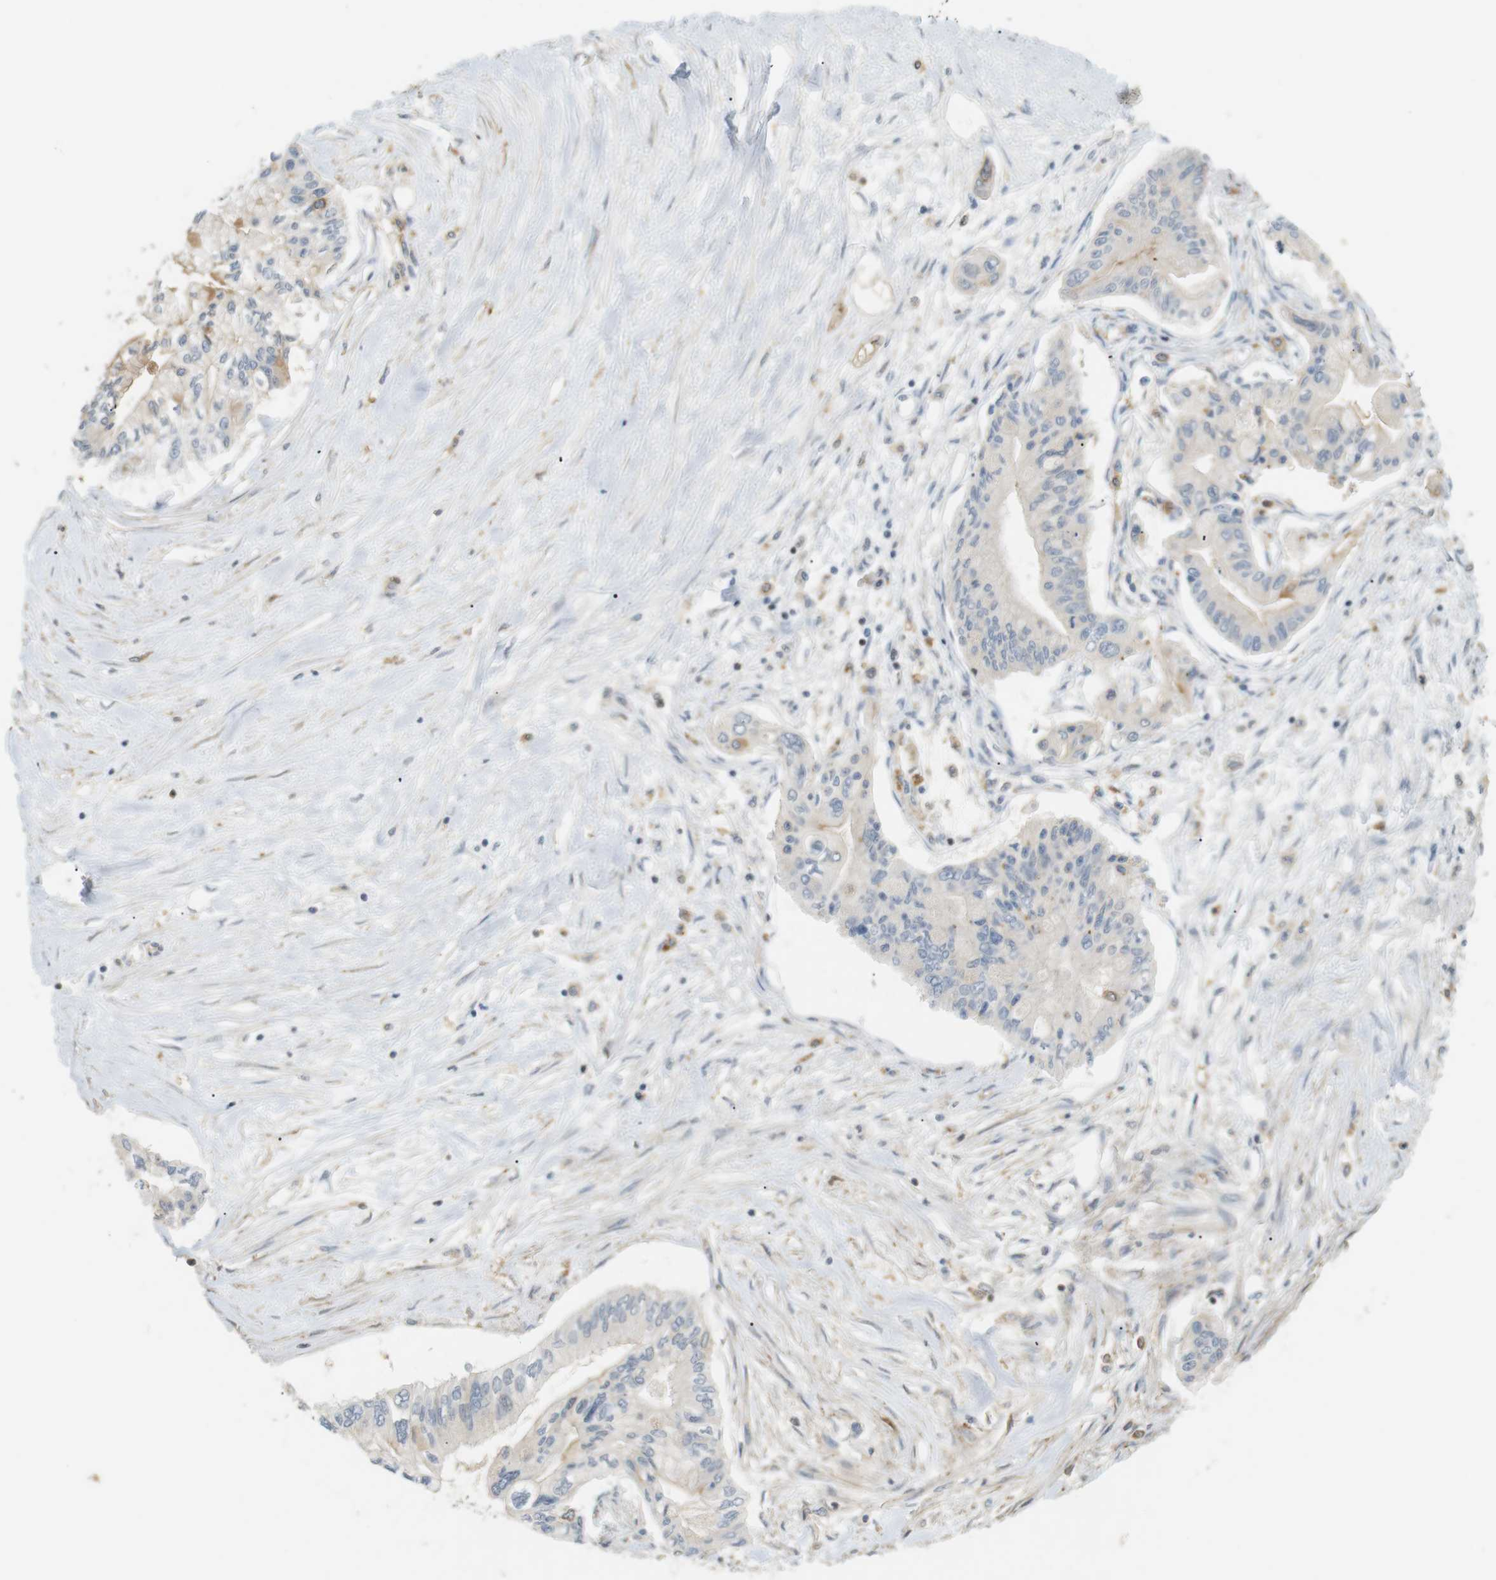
{"staining": {"intensity": "negative", "quantity": "none", "location": "none"}, "tissue": "pancreatic cancer", "cell_type": "Tumor cells", "image_type": "cancer", "snomed": [{"axis": "morphology", "description": "Adenocarcinoma, NOS"}, {"axis": "topography", "description": "Pancreas"}], "caption": "Immunohistochemical staining of adenocarcinoma (pancreatic) reveals no significant staining in tumor cells.", "gene": "P2RY1", "patient": {"sex": "female", "age": 77}}